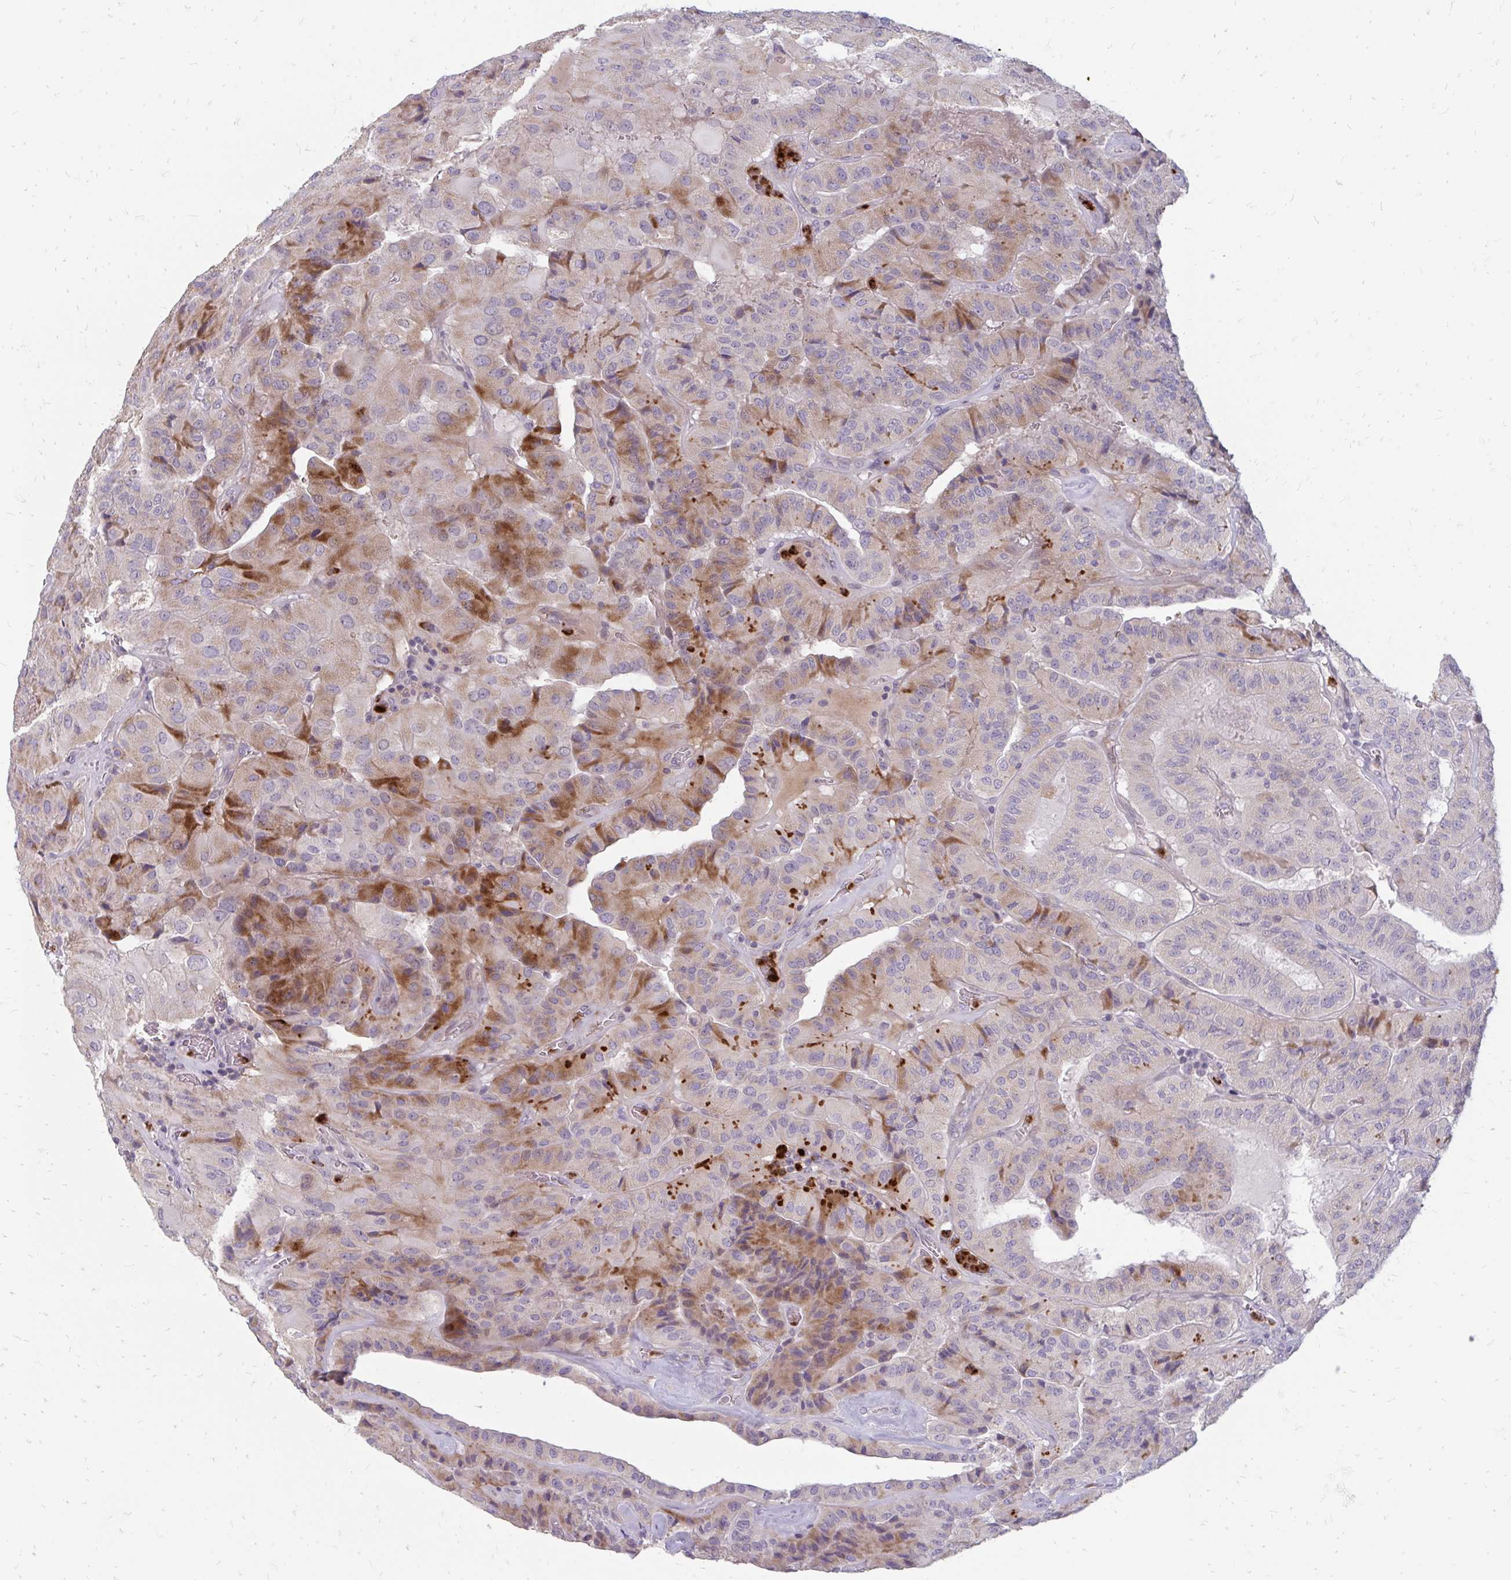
{"staining": {"intensity": "moderate", "quantity": "<25%", "location": "cytoplasmic/membranous"}, "tissue": "thyroid cancer", "cell_type": "Tumor cells", "image_type": "cancer", "snomed": [{"axis": "morphology", "description": "Normal tissue, NOS"}, {"axis": "morphology", "description": "Papillary adenocarcinoma, NOS"}, {"axis": "topography", "description": "Thyroid gland"}], "caption": "Thyroid papillary adenocarcinoma stained with a protein marker demonstrates moderate staining in tumor cells.", "gene": "RAB33A", "patient": {"sex": "female", "age": 59}}